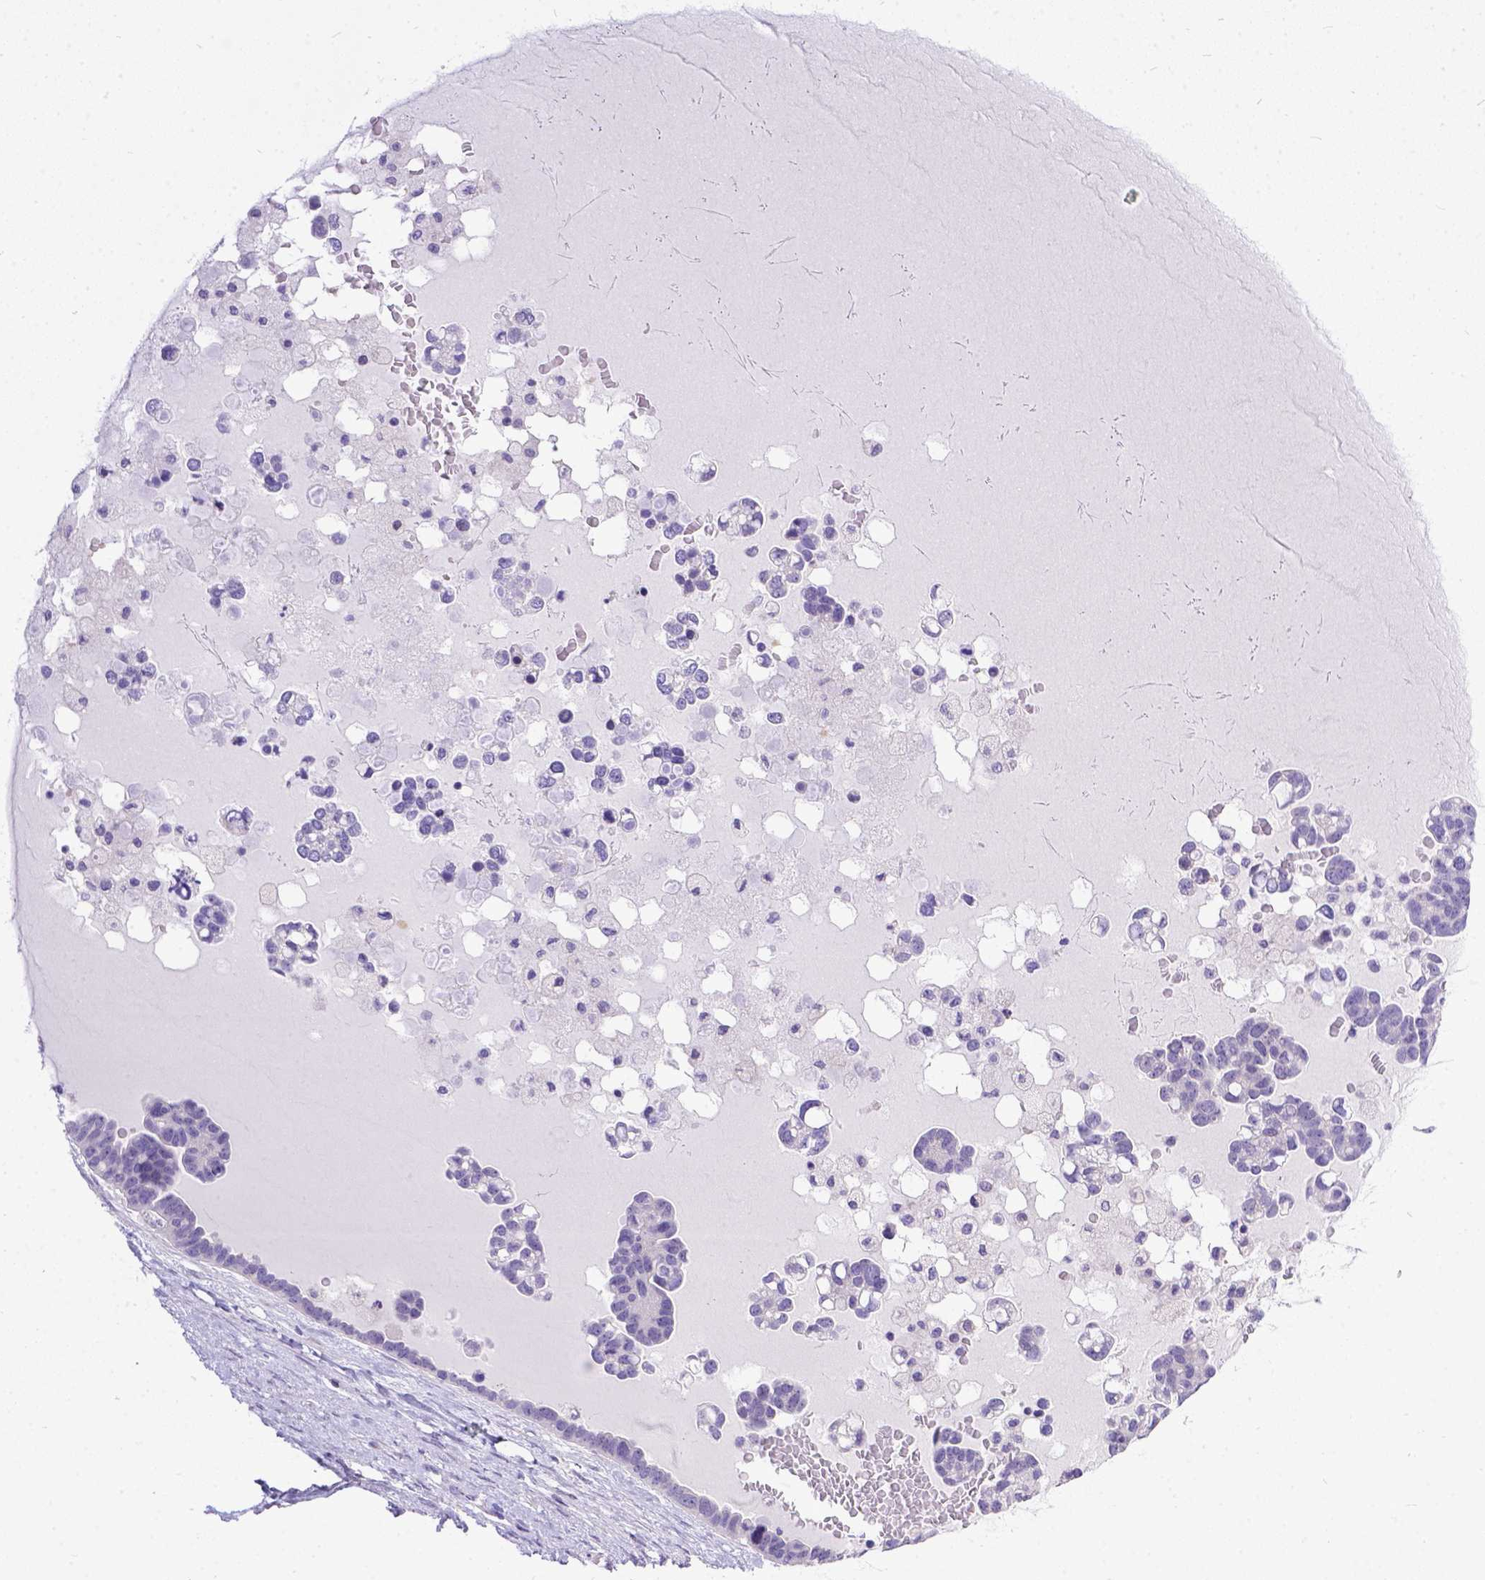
{"staining": {"intensity": "negative", "quantity": "none", "location": "none"}, "tissue": "ovarian cancer", "cell_type": "Tumor cells", "image_type": "cancer", "snomed": [{"axis": "morphology", "description": "Cystadenocarcinoma, serous, NOS"}, {"axis": "topography", "description": "Ovary"}], "caption": "This is an immunohistochemistry micrograph of human ovarian cancer (serous cystadenocarcinoma). There is no staining in tumor cells.", "gene": "TTLL6", "patient": {"sex": "female", "age": 54}}